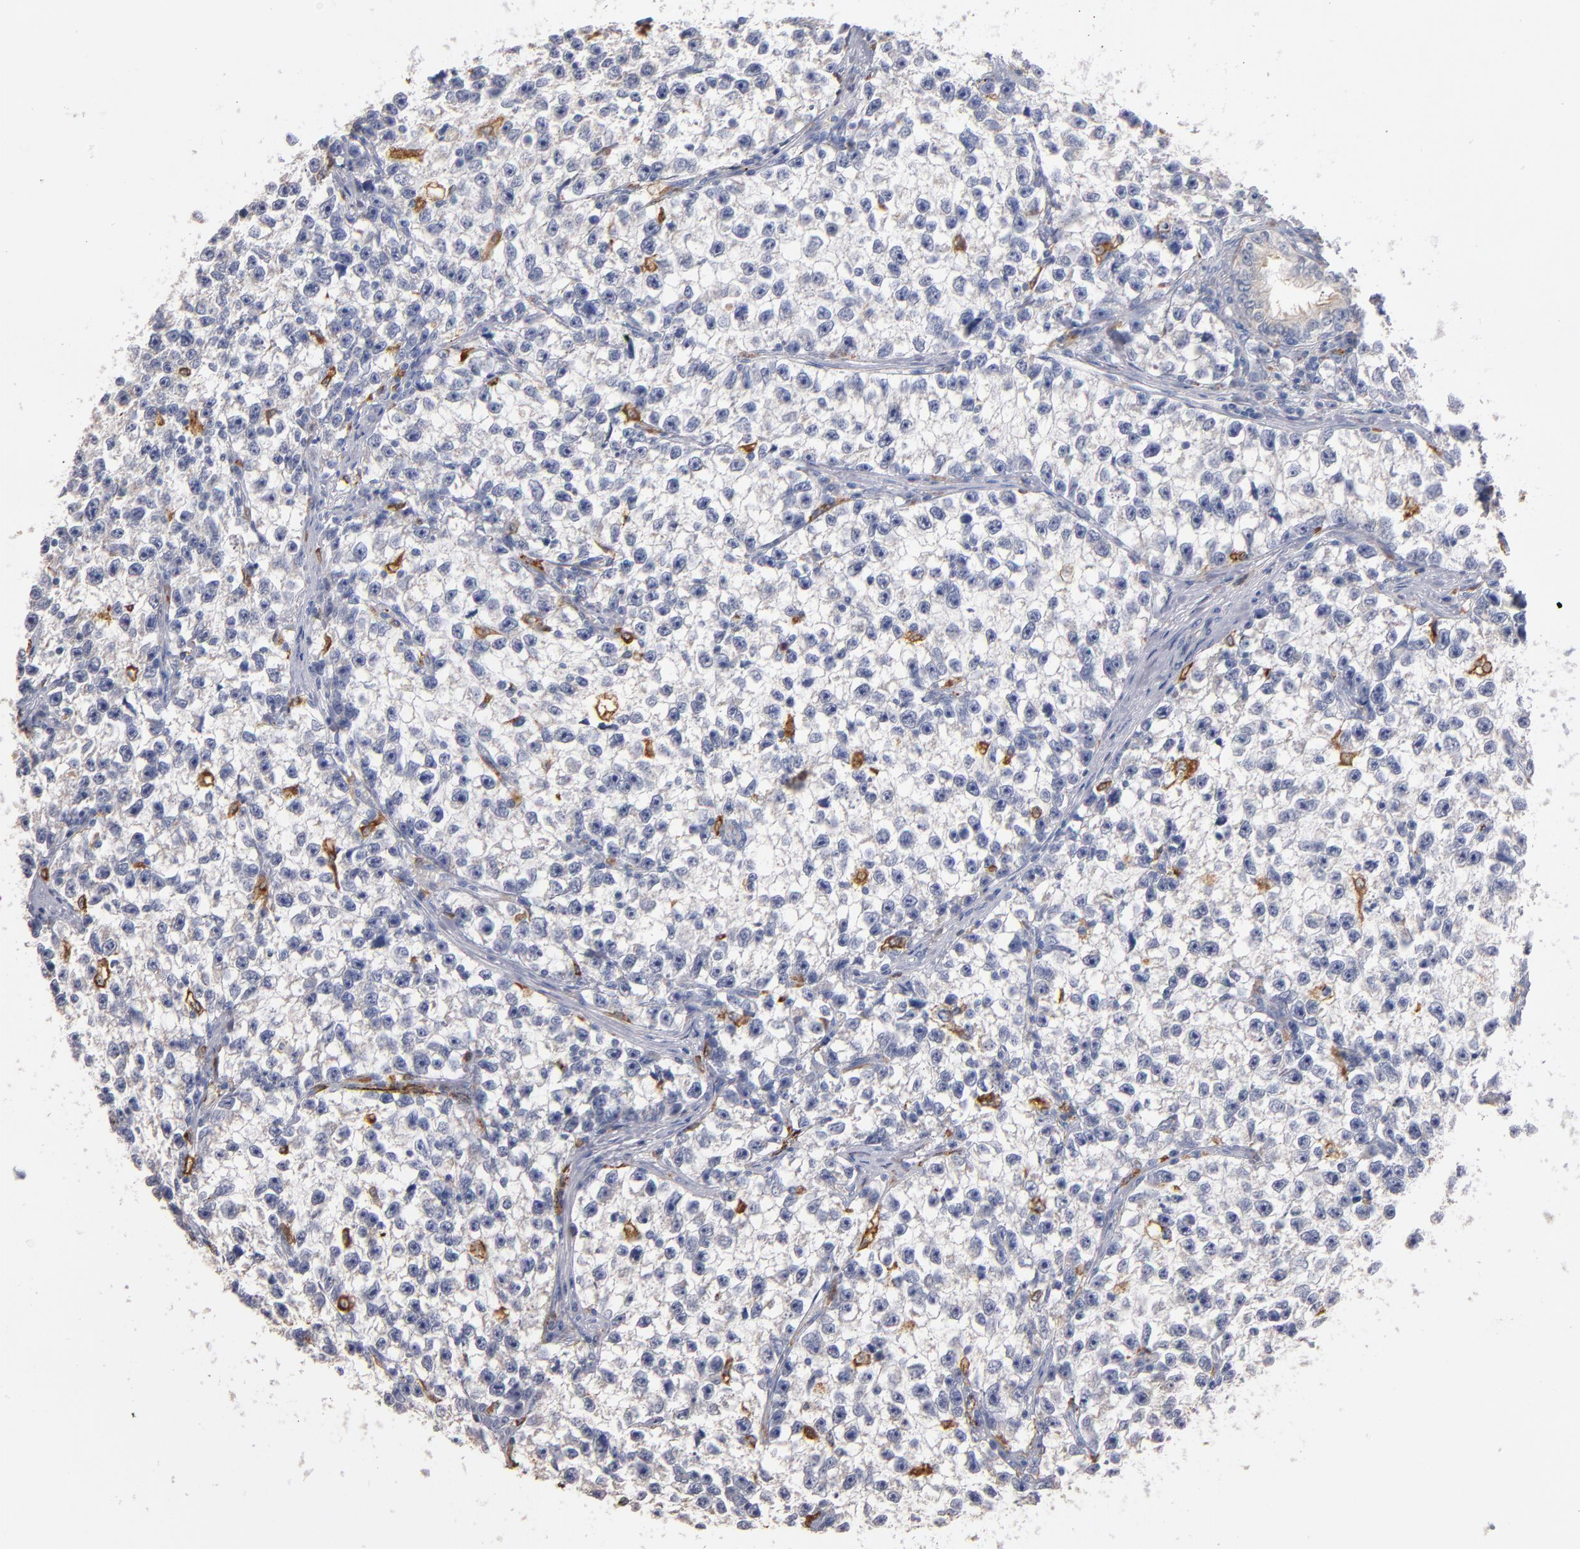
{"staining": {"intensity": "negative", "quantity": "none", "location": "none"}, "tissue": "testis cancer", "cell_type": "Tumor cells", "image_type": "cancer", "snomed": [{"axis": "morphology", "description": "Seminoma, NOS"}, {"axis": "morphology", "description": "Carcinoma, Embryonal, NOS"}, {"axis": "topography", "description": "Testis"}], "caption": "The histopathology image displays no significant positivity in tumor cells of testis seminoma.", "gene": "SELP", "patient": {"sex": "male", "age": 30}}